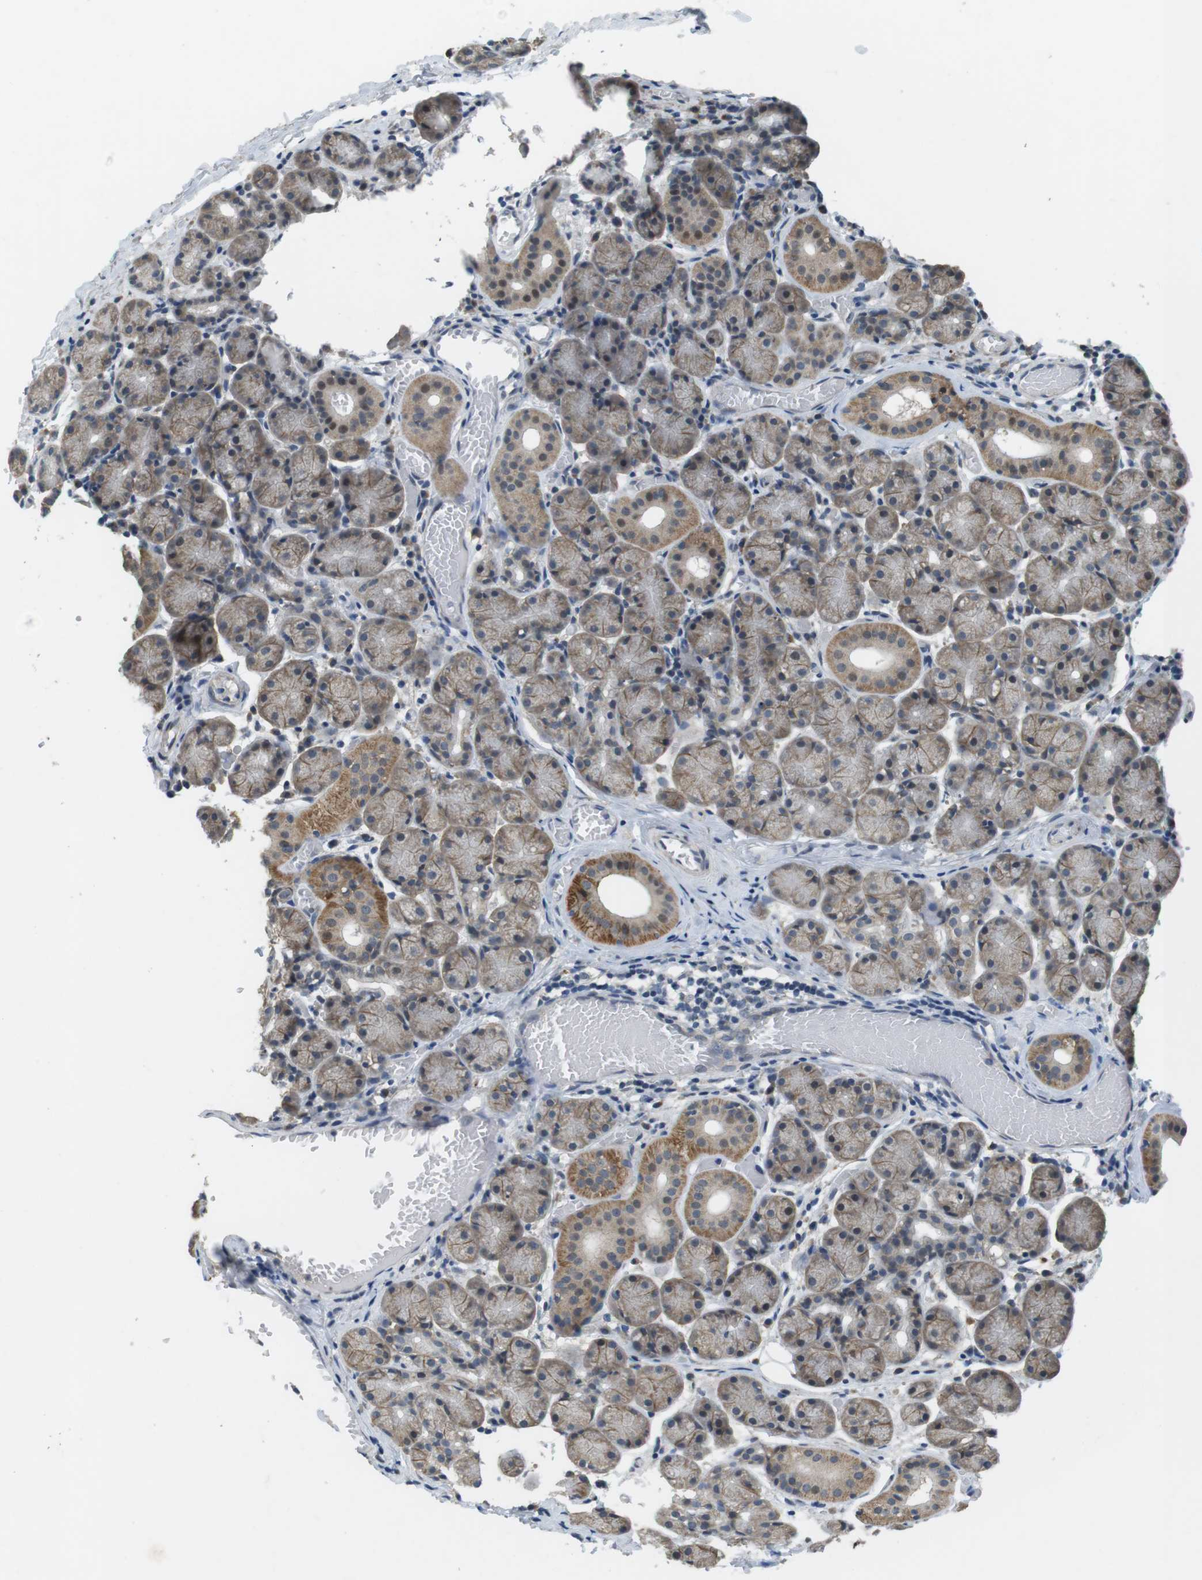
{"staining": {"intensity": "moderate", "quantity": "25%-75%", "location": "cytoplasmic/membranous"}, "tissue": "salivary gland", "cell_type": "Glandular cells", "image_type": "normal", "snomed": [{"axis": "morphology", "description": "Normal tissue, NOS"}, {"axis": "topography", "description": "Salivary gland"}], "caption": "DAB (3,3'-diaminobenzidine) immunohistochemical staining of unremarkable human salivary gland exhibits moderate cytoplasmic/membranous protein positivity in about 25%-75% of glandular cells.", "gene": "CLDN7", "patient": {"sex": "female", "age": 24}}